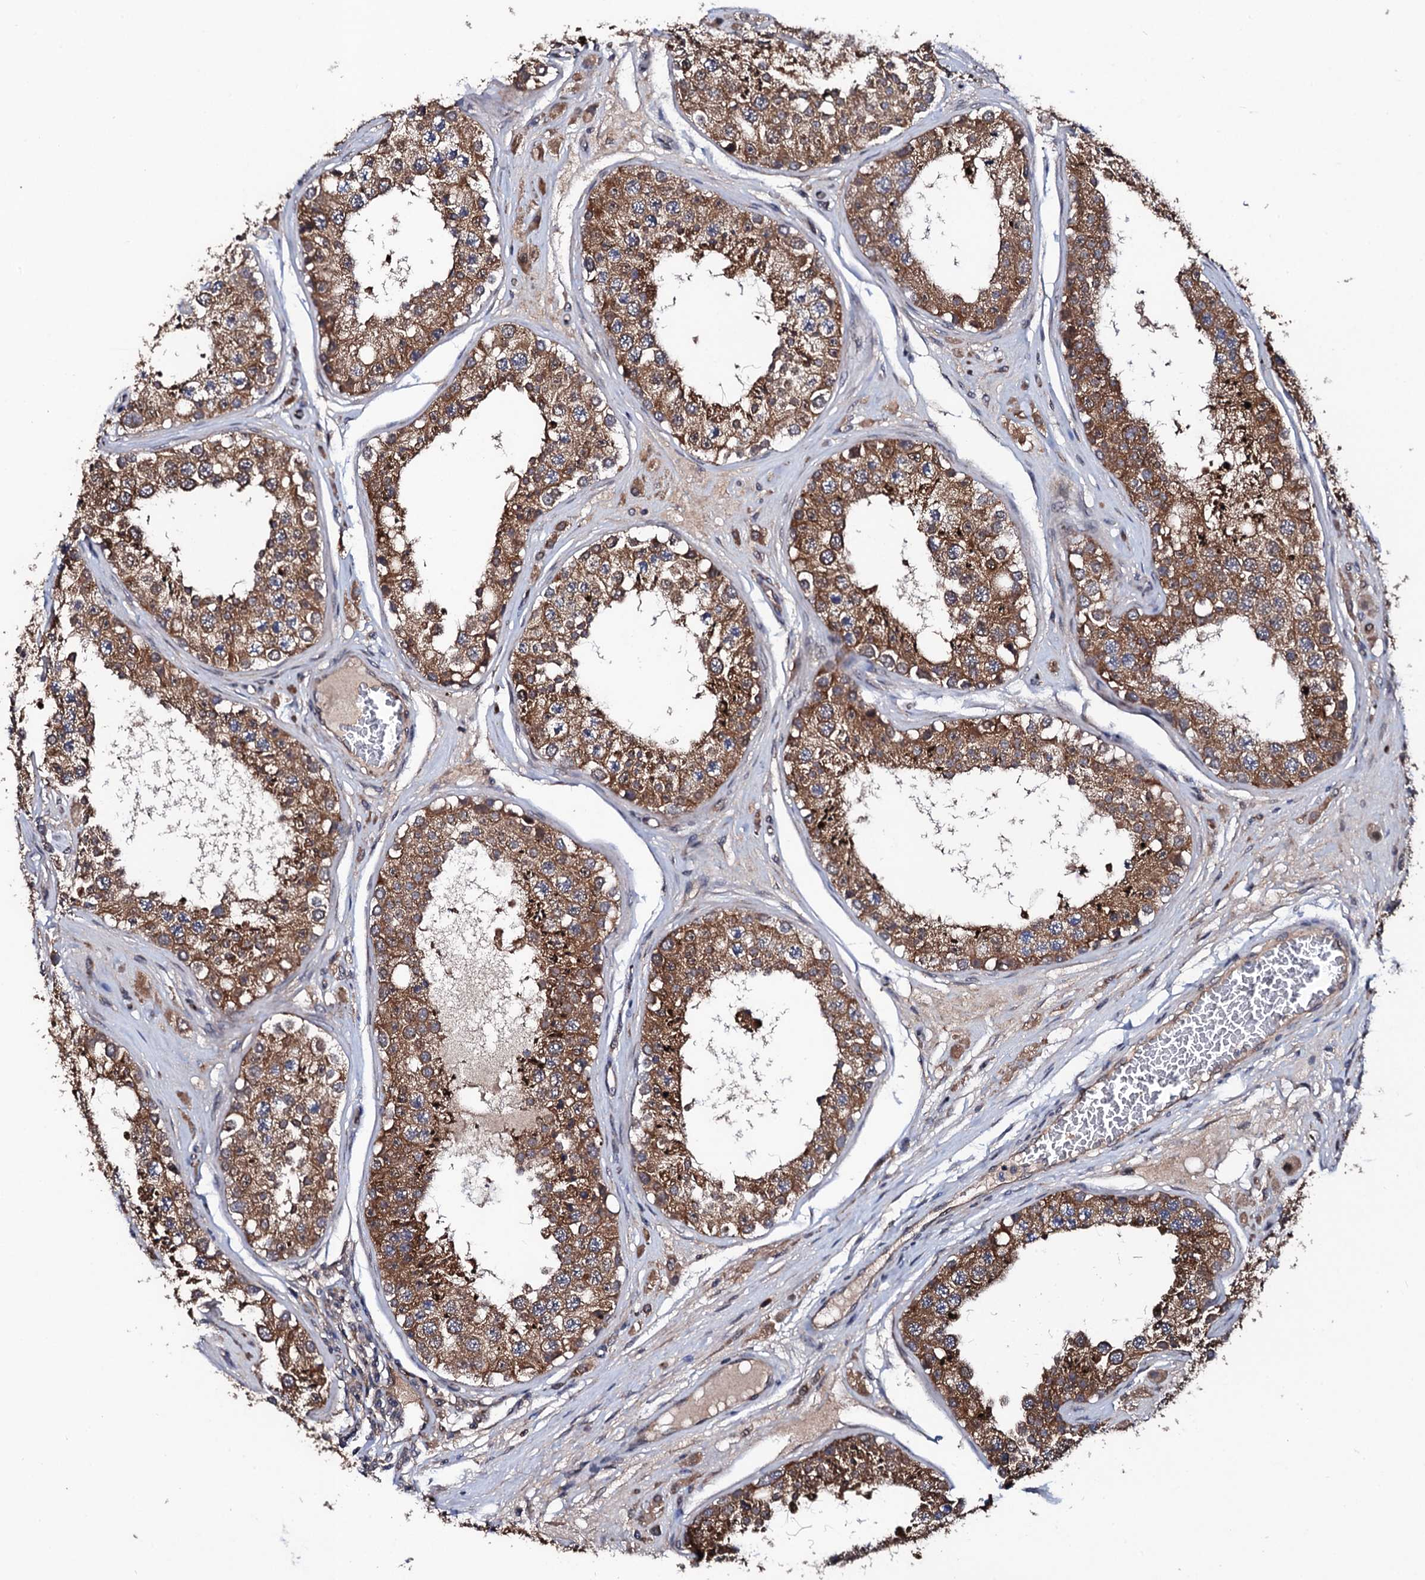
{"staining": {"intensity": "strong", "quantity": ">75%", "location": "cytoplasmic/membranous"}, "tissue": "testis", "cell_type": "Cells in seminiferous ducts", "image_type": "normal", "snomed": [{"axis": "morphology", "description": "Normal tissue, NOS"}, {"axis": "topography", "description": "Testis"}], "caption": "About >75% of cells in seminiferous ducts in benign testis reveal strong cytoplasmic/membranous protein positivity as visualized by brown immunohistochemical staining.", "gene": "IP6K1", "patient": {"sex": "male", "age": 25}}